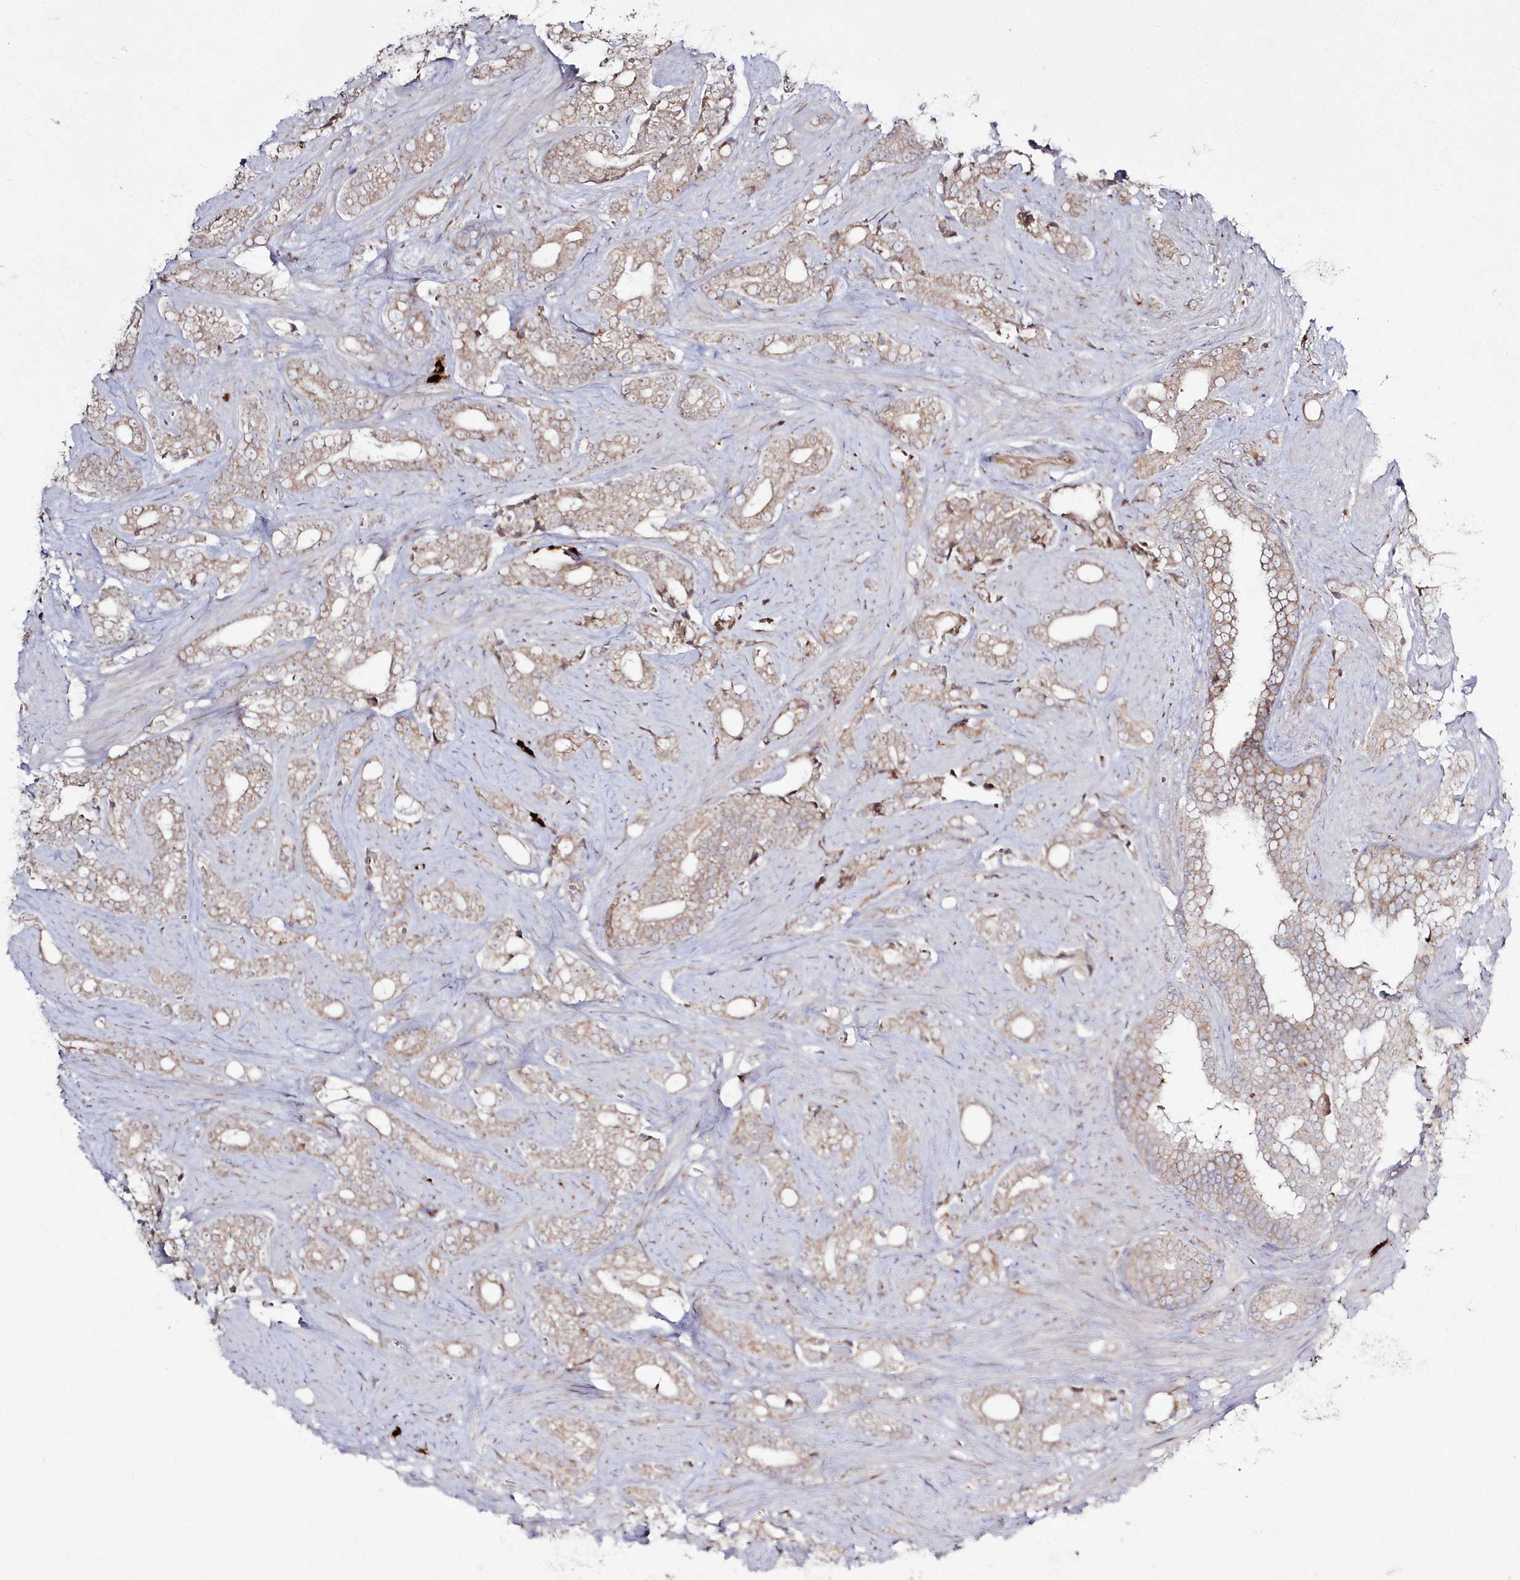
{"staining": {"intensity": "moderate", "quantity": "25%-75%", "location": "cytoplasmic/membranous"}, "tissue": "prostate cancer", "cell_type": "Tumor cells", "image_type": "cancer", "snomed": [{"axis": "morphology", "description": "Adenocarcinoma, High grade"}, {"axis": "topography", "description": "Prostate and seminal vesicle, NOS"}], "caption": "This histopathology image displays high-grade adenocarcinoma (prostate) stained with immunohistochemistry to label a protein in brown. The cytoplasmic/membranous of tumor cells show moderate positivity for the protein. Nuclei are counter-stained blue.", "gene": "ARSB", "patient": {"sex": "male", "age": 67}}